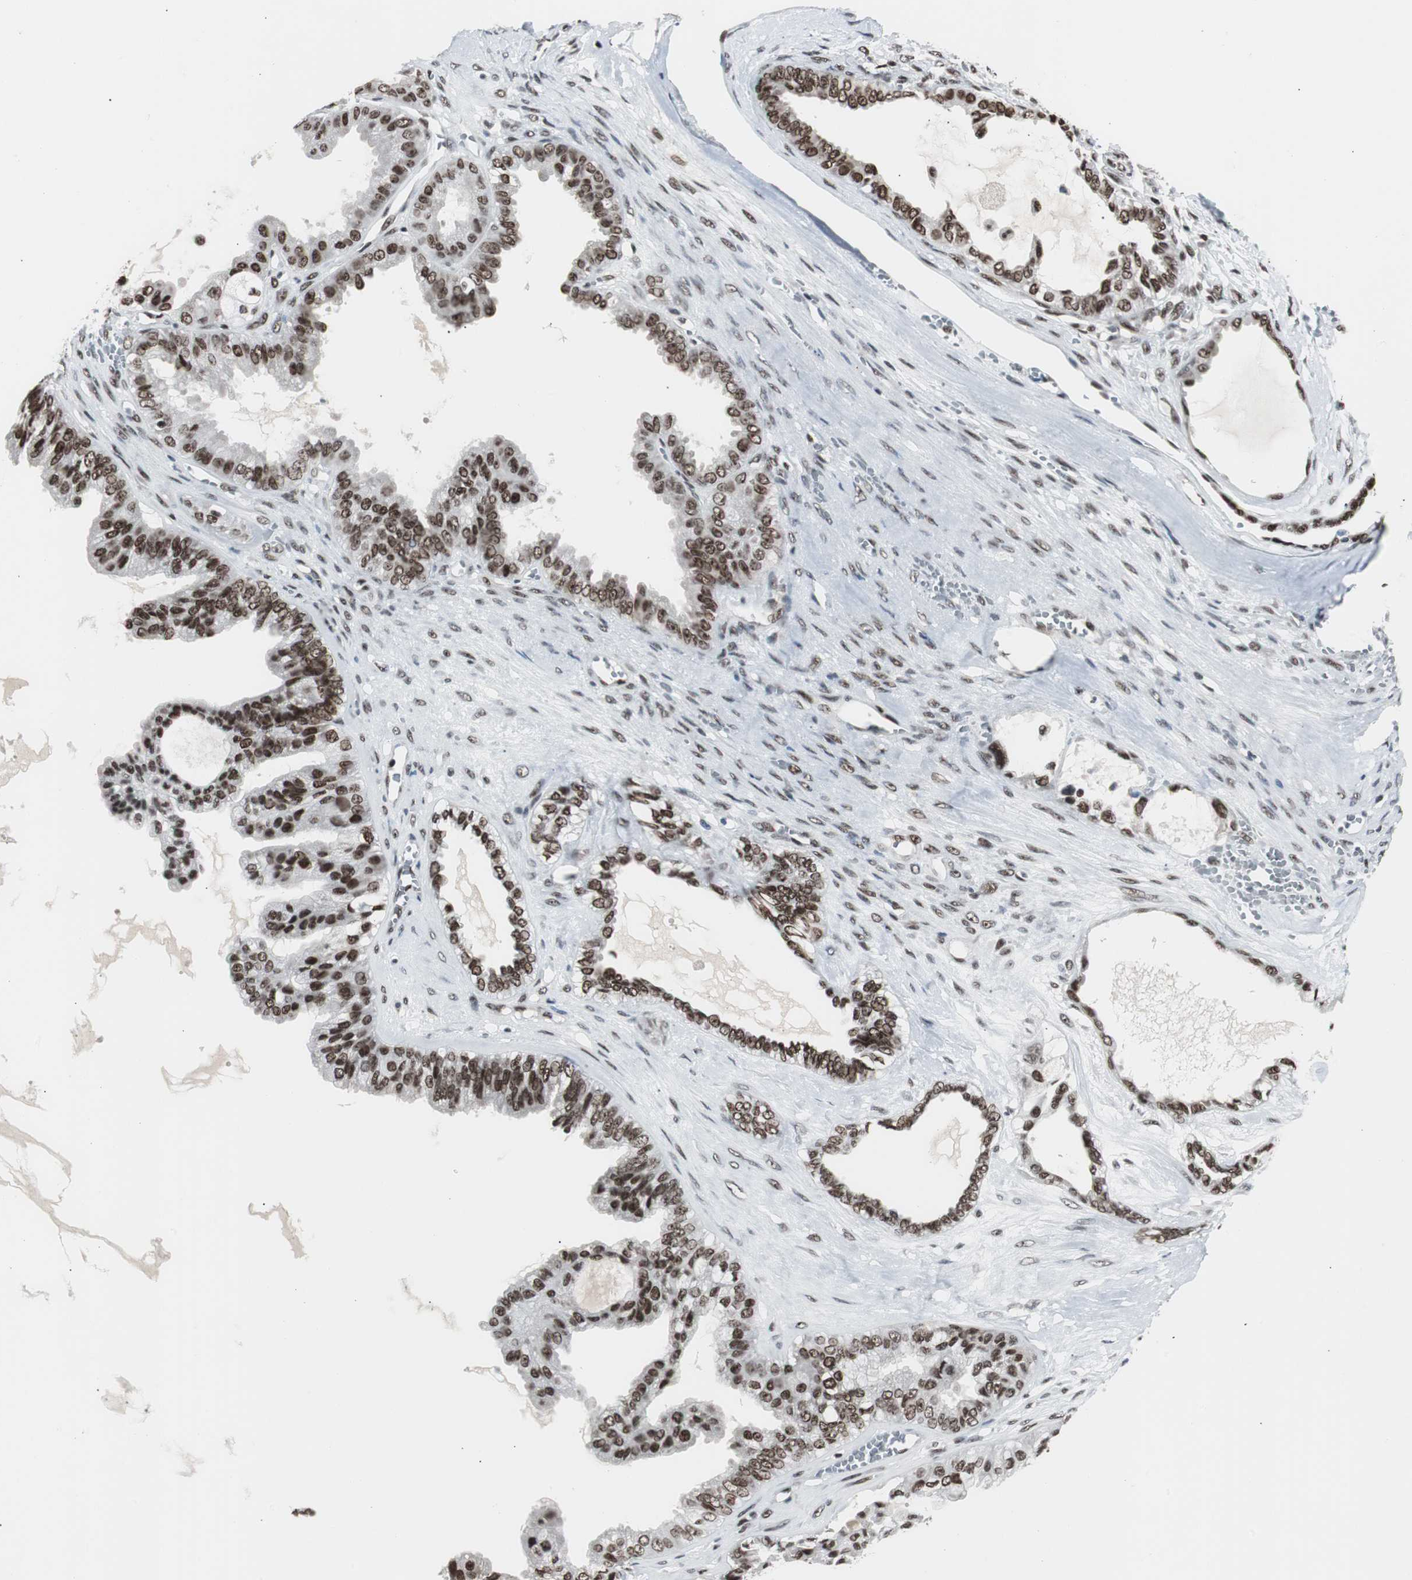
{"staining": {"intensity": "strong", "quantity": ">75%", "location": "nuclear"}, "tissue": "ovarian cancer", "cell_type": "Tumor cells", "image_type": "cancer", "snomed": [{"axis": "morphology", "description": "Carcinoma, NOS"}, {"axis": "morphology", "description": "Carcinoma, endometroid"}, {"axis": "topography", "description": "Ovary"}], "caption": "A brown stain labels strong nuclear positivity of a protein in human carcinoma (ovarian) tumor cells. The staining is performed using DAB brown chromogen to label protein expression. The nuclei are counter-stained blue using hematoxylin.", "gene": "XRCC1", "patient": {"sex": "female", "age": 50}}